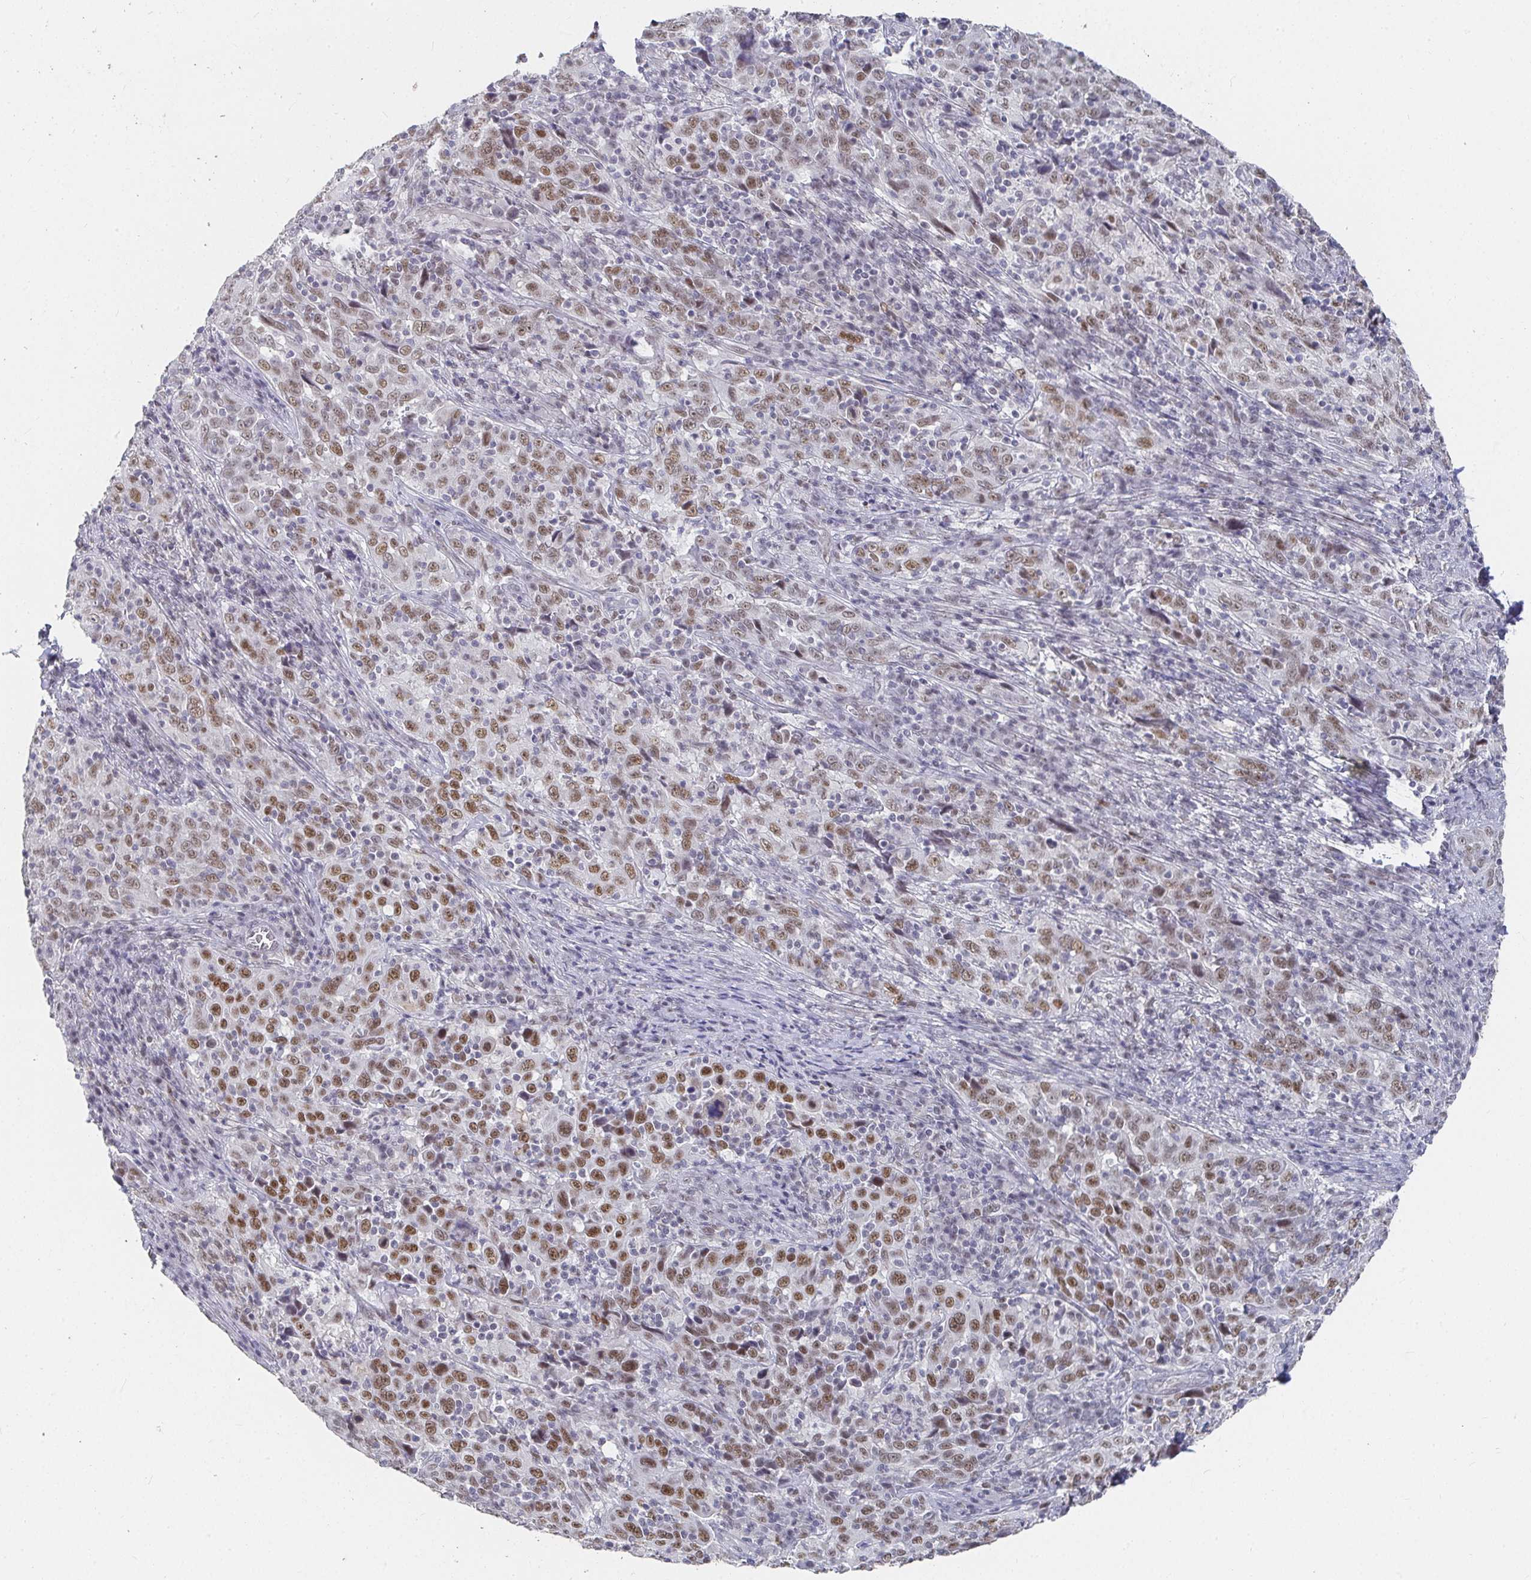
{"staining": {"intensity": "moderate", "quantity": ">75%", "location": "nuclear"}, "tissue": "cervical cancer", "cell_type": "Tumor cells", "image_type": "cancer", "snomed": [{"axis": "morphology", "description": "Squamous cell carcinoma, NOS"}, {"axis": "topography", "description": "Cervix"}], "caption": "Immunohistochemistry (IHC) staining of squamous cell carcinoma (cervical), which displays medium levels of moderate nuclear staining in about >75% of tumor cells indicating moderate nuclear protein staining. The staining was performed using DAB (brown) for protein detection and nuclei were counterstained in hematoxylin (blue).", "gene": "RCOR1", "patient": {"sex": "female", "age": 46}}